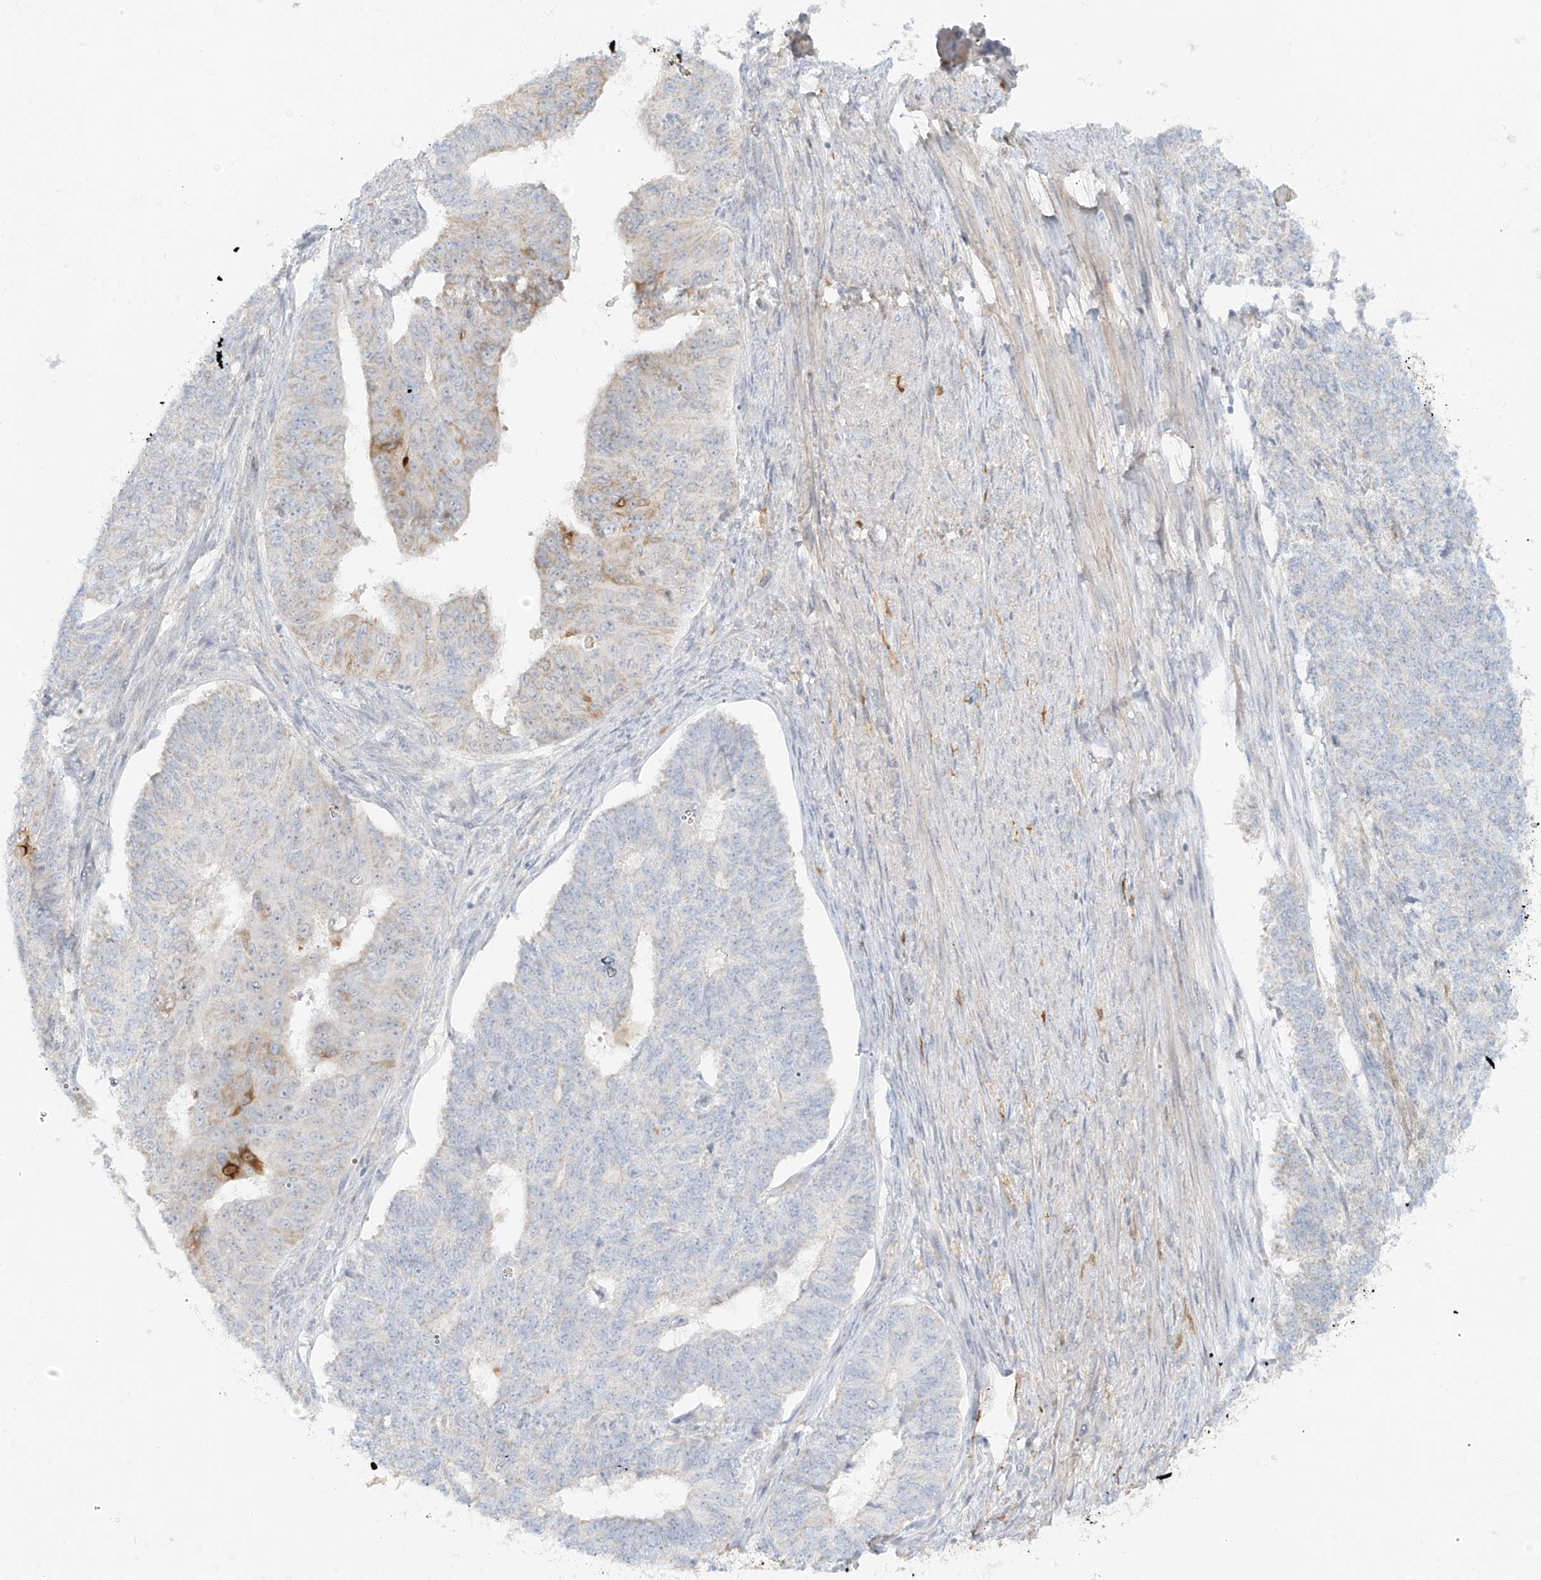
{"staining": {"intensity": "moderate", "quantity": "<25%", "location": "cytoplasmic/membranous"}, "tissue": "endometrial cancer", "cell_type": "Tumor cells", "image_type": "cancer", "snomed": [{"axis": "morphology", "description": "Adenocarcinoma, NOS"}, {"axis": "topography", "description": "Endometrium"}], "caption": "About <25% of tumor cells in endometrial cancer (adenocarcinoma) display moderate cytoplasmic/membranous protein expression as visualized by brown immunohistochemical staining.", "gene": "UPK1B", "patient": {"sex": "female", "age": 32}}